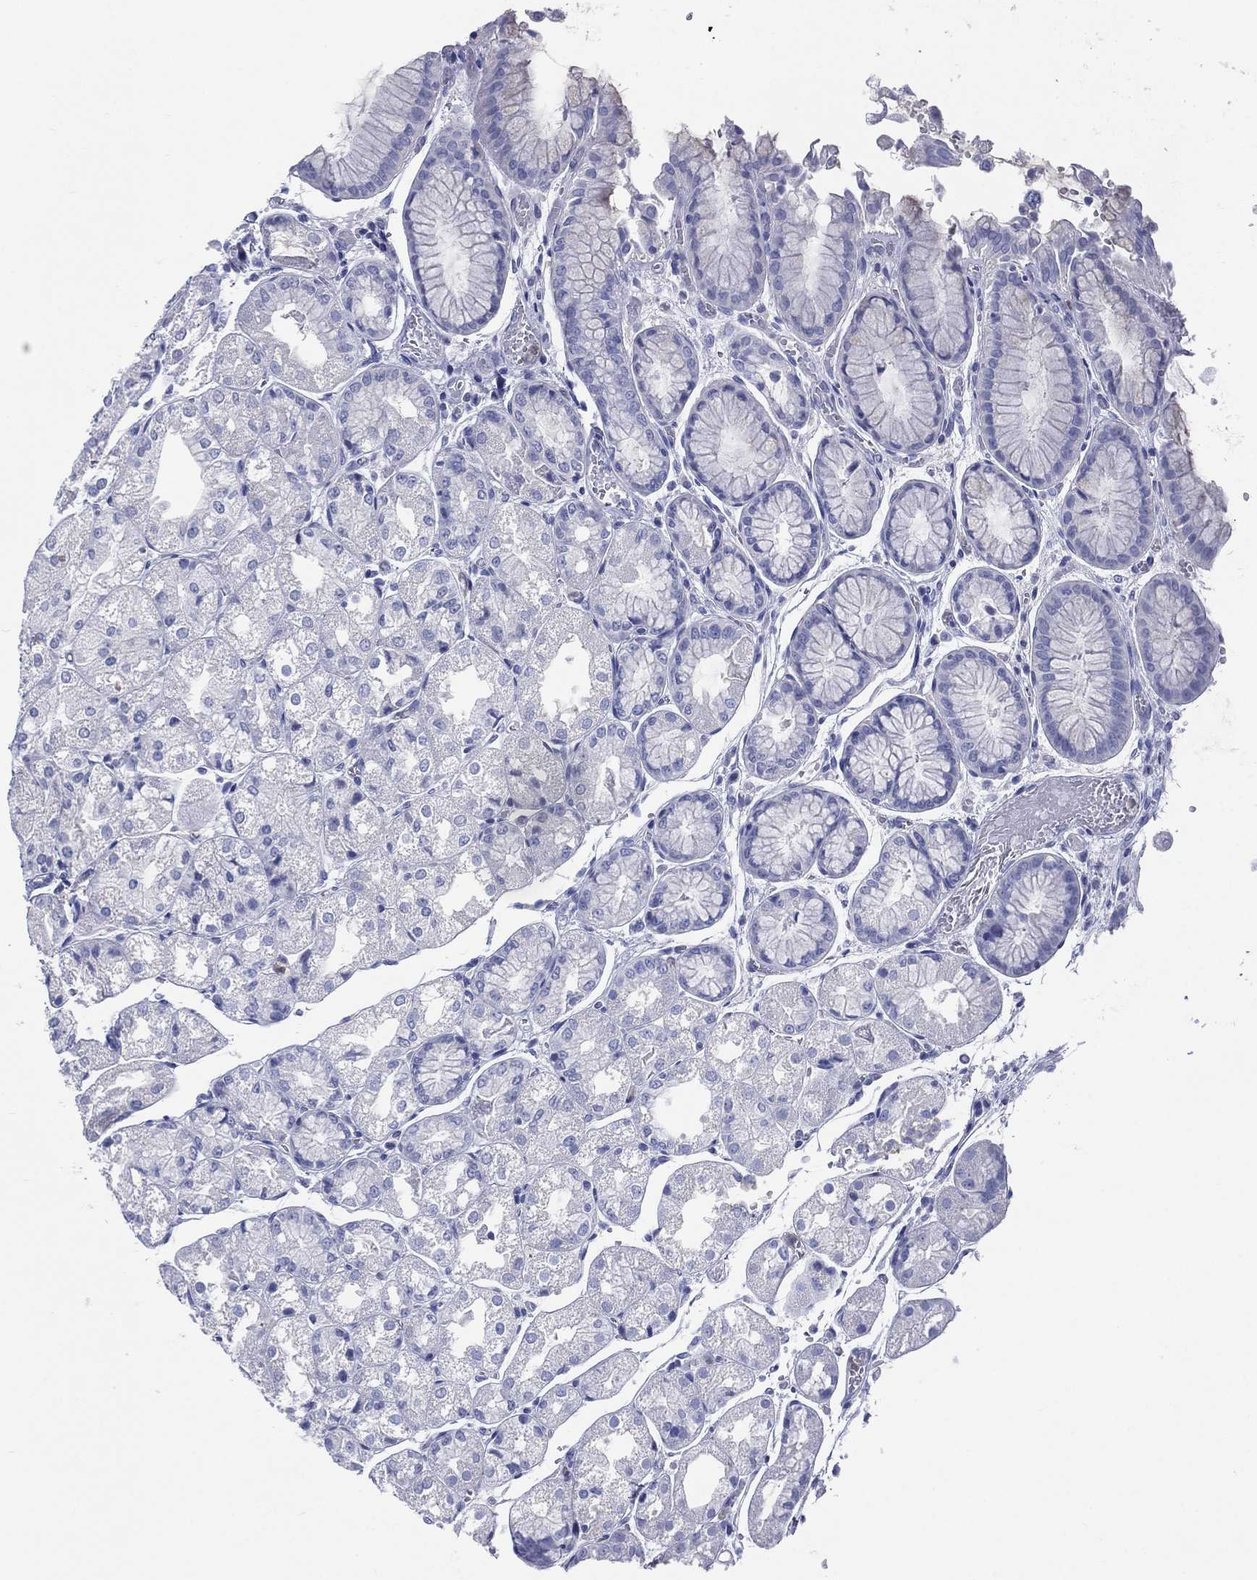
{"staining": {"intensity": "negative", "quantity": "none", "location": "none"}, "tissue": "stomach", "cell_type": "Glandular cells", "image_type": "normal", "snomed": [{"axis": "morphology", "description": "Normal tissue, NOS"}, {"axis": "topography", "description": "Stomach, upper"}], "caption": "This is a micrograph of immunohistochemistry (IHC) staining of benign stomach, which shows no staining in glandular cells.", "gene": "DEFB121", "patient": {"sex": "male", "age": 72}}